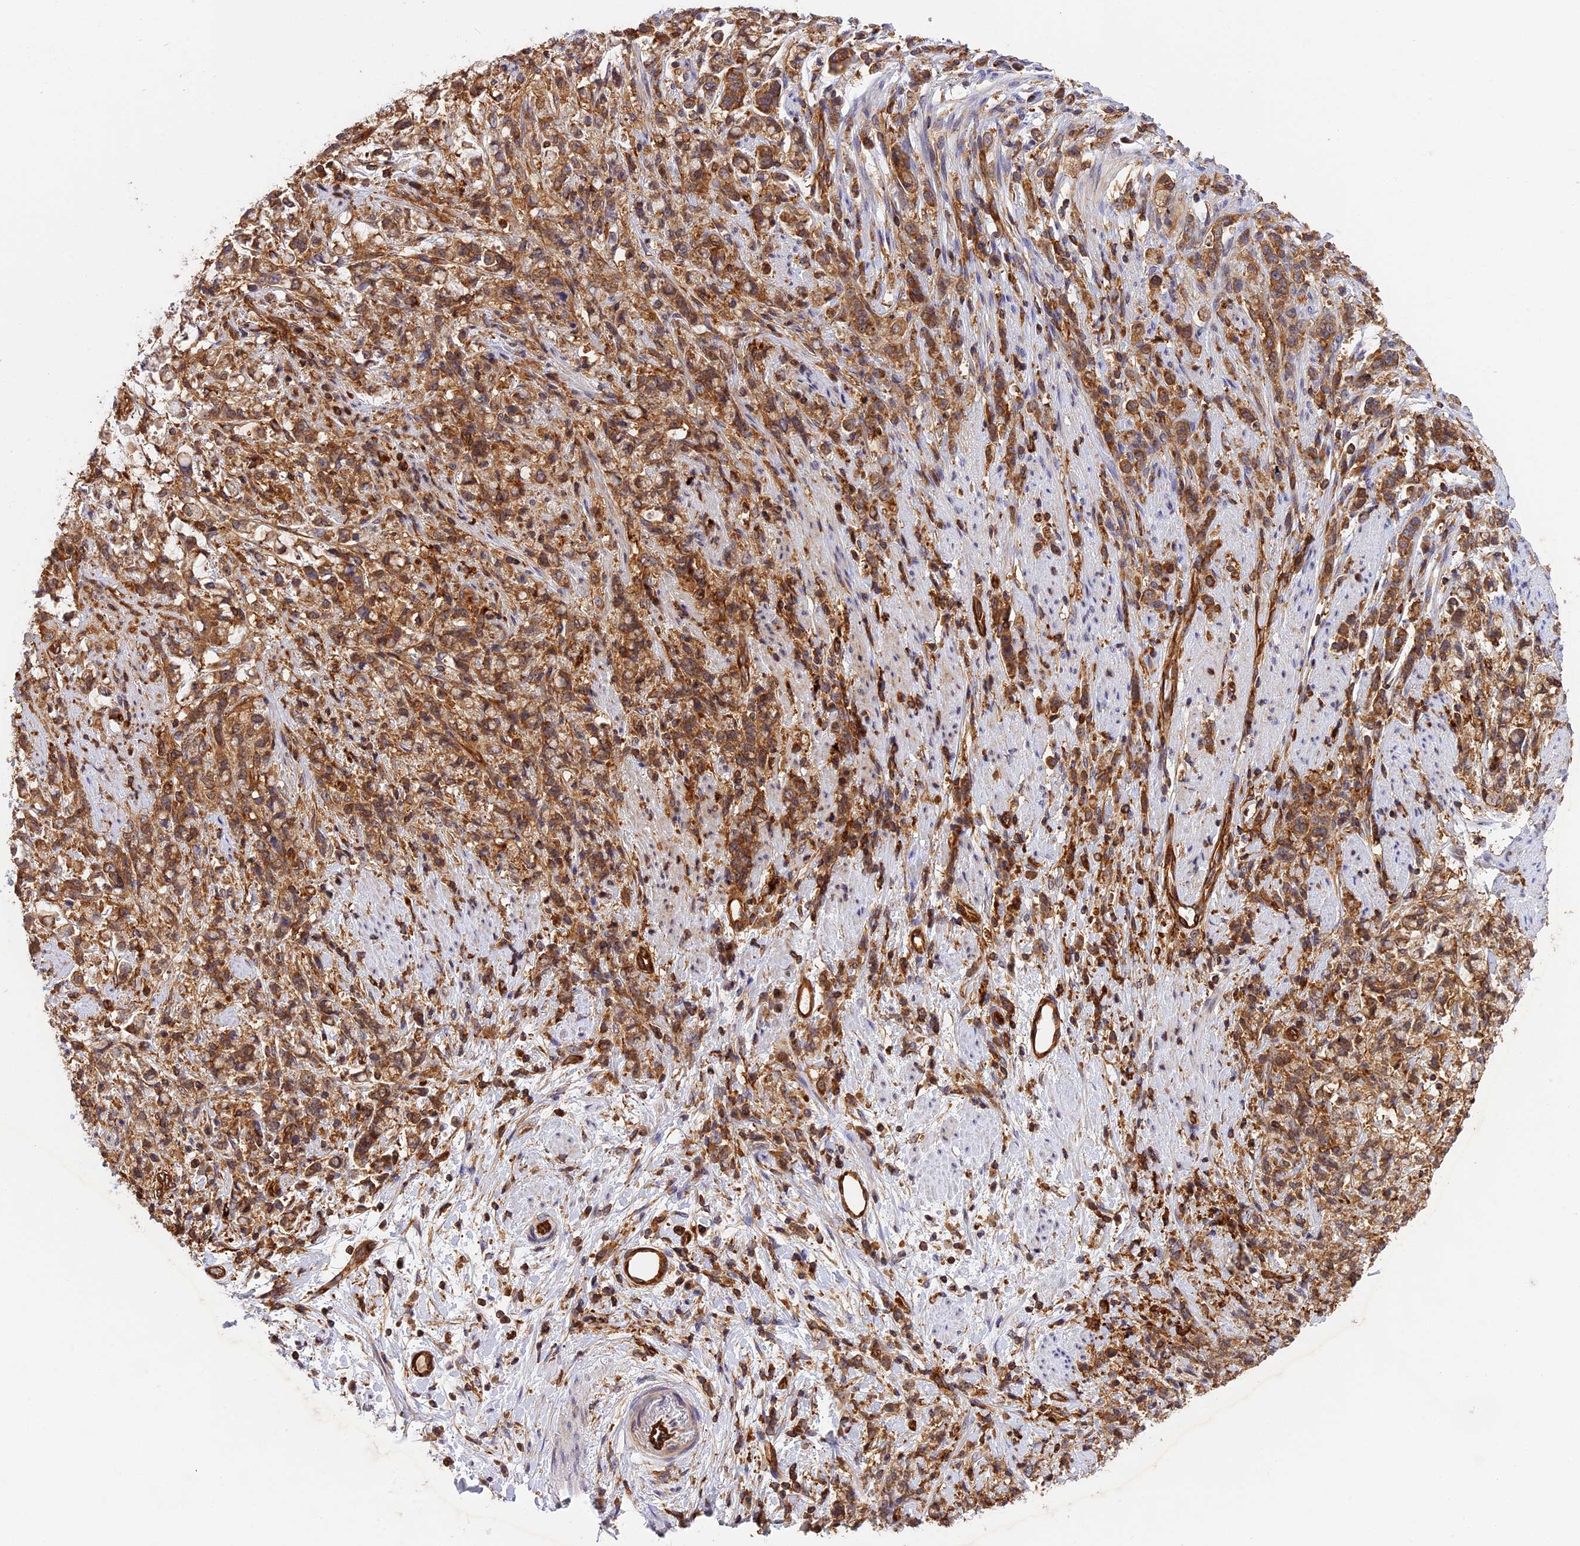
{"staining": {"intensity": "moderate", "quantity": ">75%", "location": "cytoplasmic/membranous"}, "tissue": "stomach cancer", "cell_type": "Tumor cells", "image_type": "cancer", "snomed": [{"axis": "morphology", "description": "Adenocarcinoma, NOS"}, {"axis": "topography", "description": "Stomach"}], "caption": "A medium amount of moderate cytoplasmic/membranous positivity is present in about >75% of tumor cells in stomach cancer (adenocarcinoma) tissue.", "gene": "C5orf22", "patient": {"sex": "female", "age": 60}}